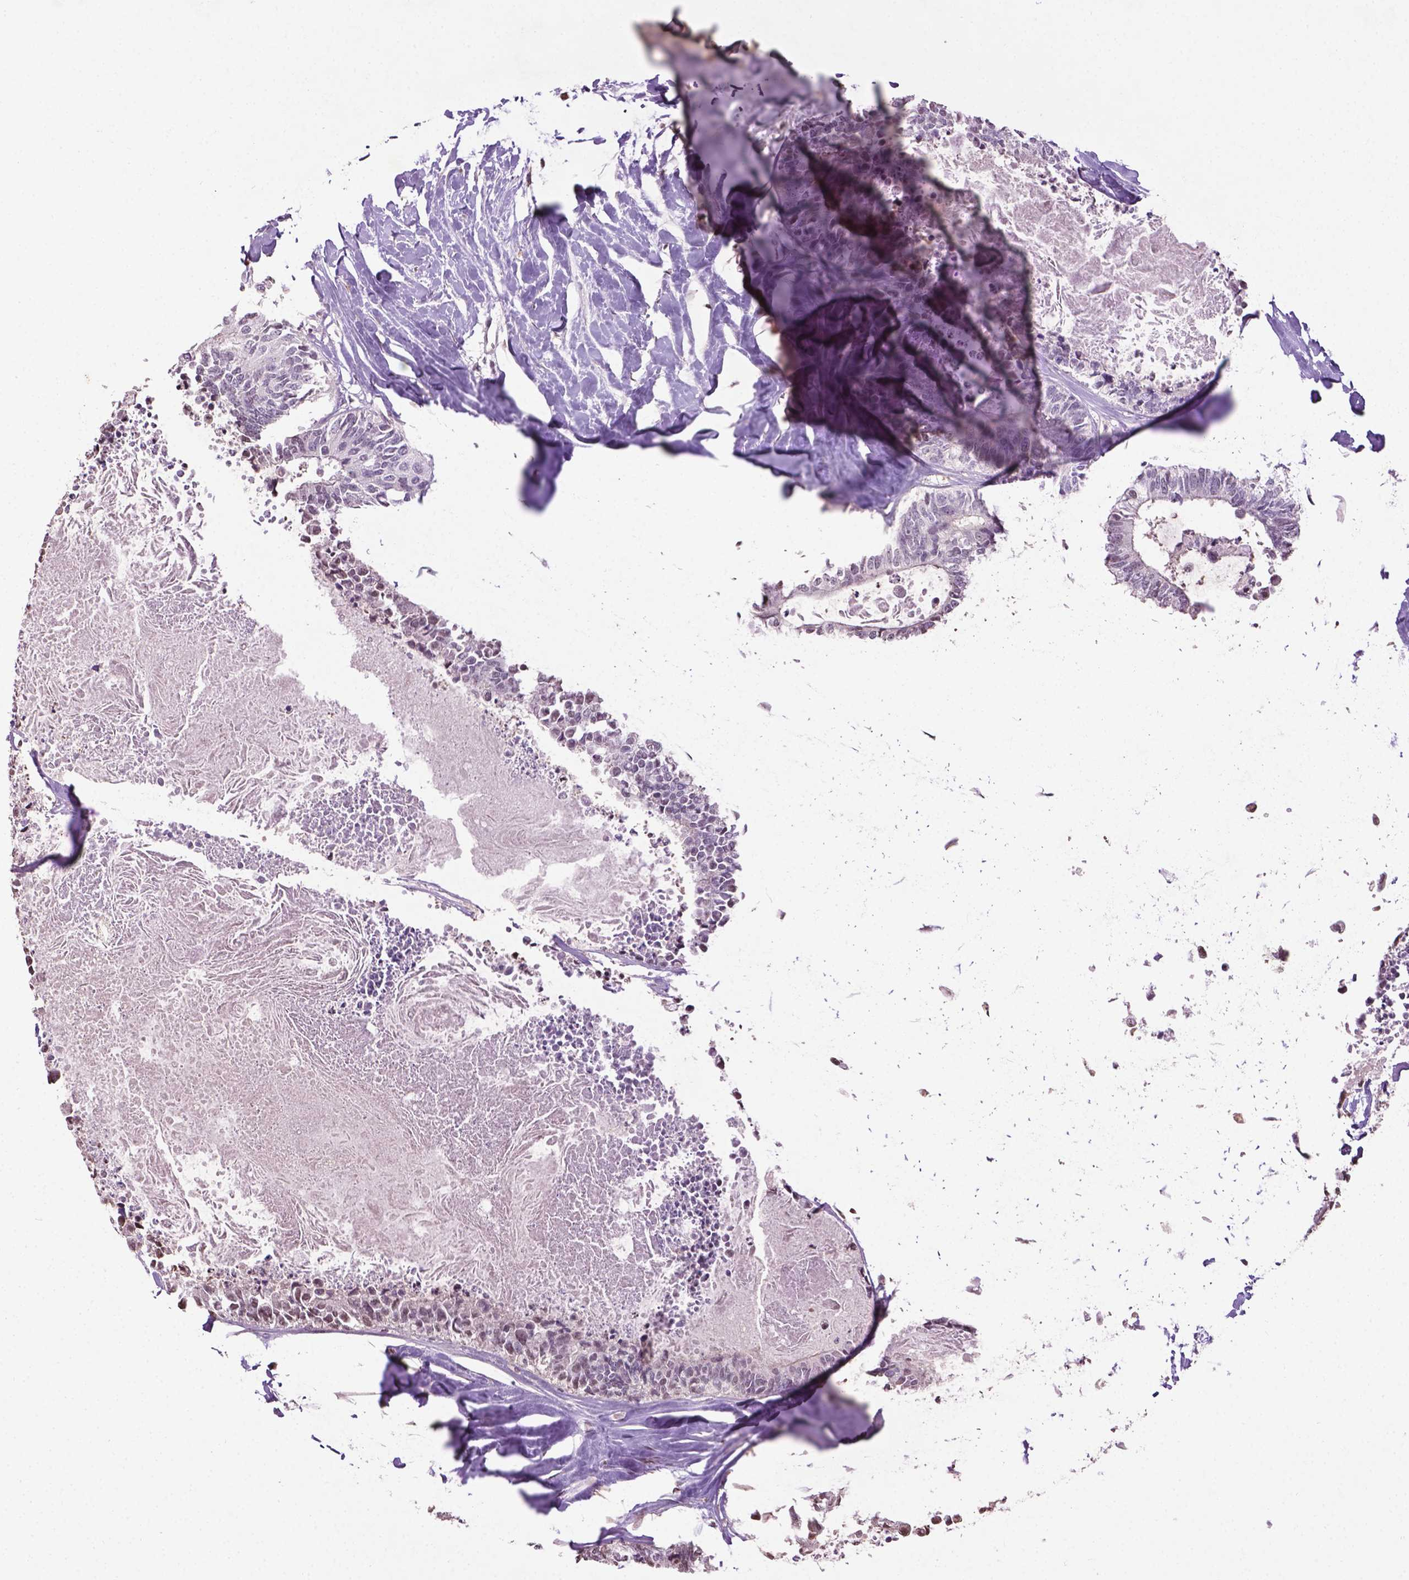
{"staining": {"intensity": "negative", "quantity": "none", "location": "none"}, "tissue": "colorectal cancer", "cell_type": "Tumor cells", "image_type": "cancer", "snomed": [{"axis": "morphology", "description": "Adenocarcinoma, NOS"}, {"axis": "topography", "description": "Colon"}, {"axis": "topography", "description": "Rectum"}], "caption": "Tumor cells are negative for brown protein staining in colorectal adenocarcinoma.", "gene": "NTNG2", "patient": {"sex": "male", "age": 57}}